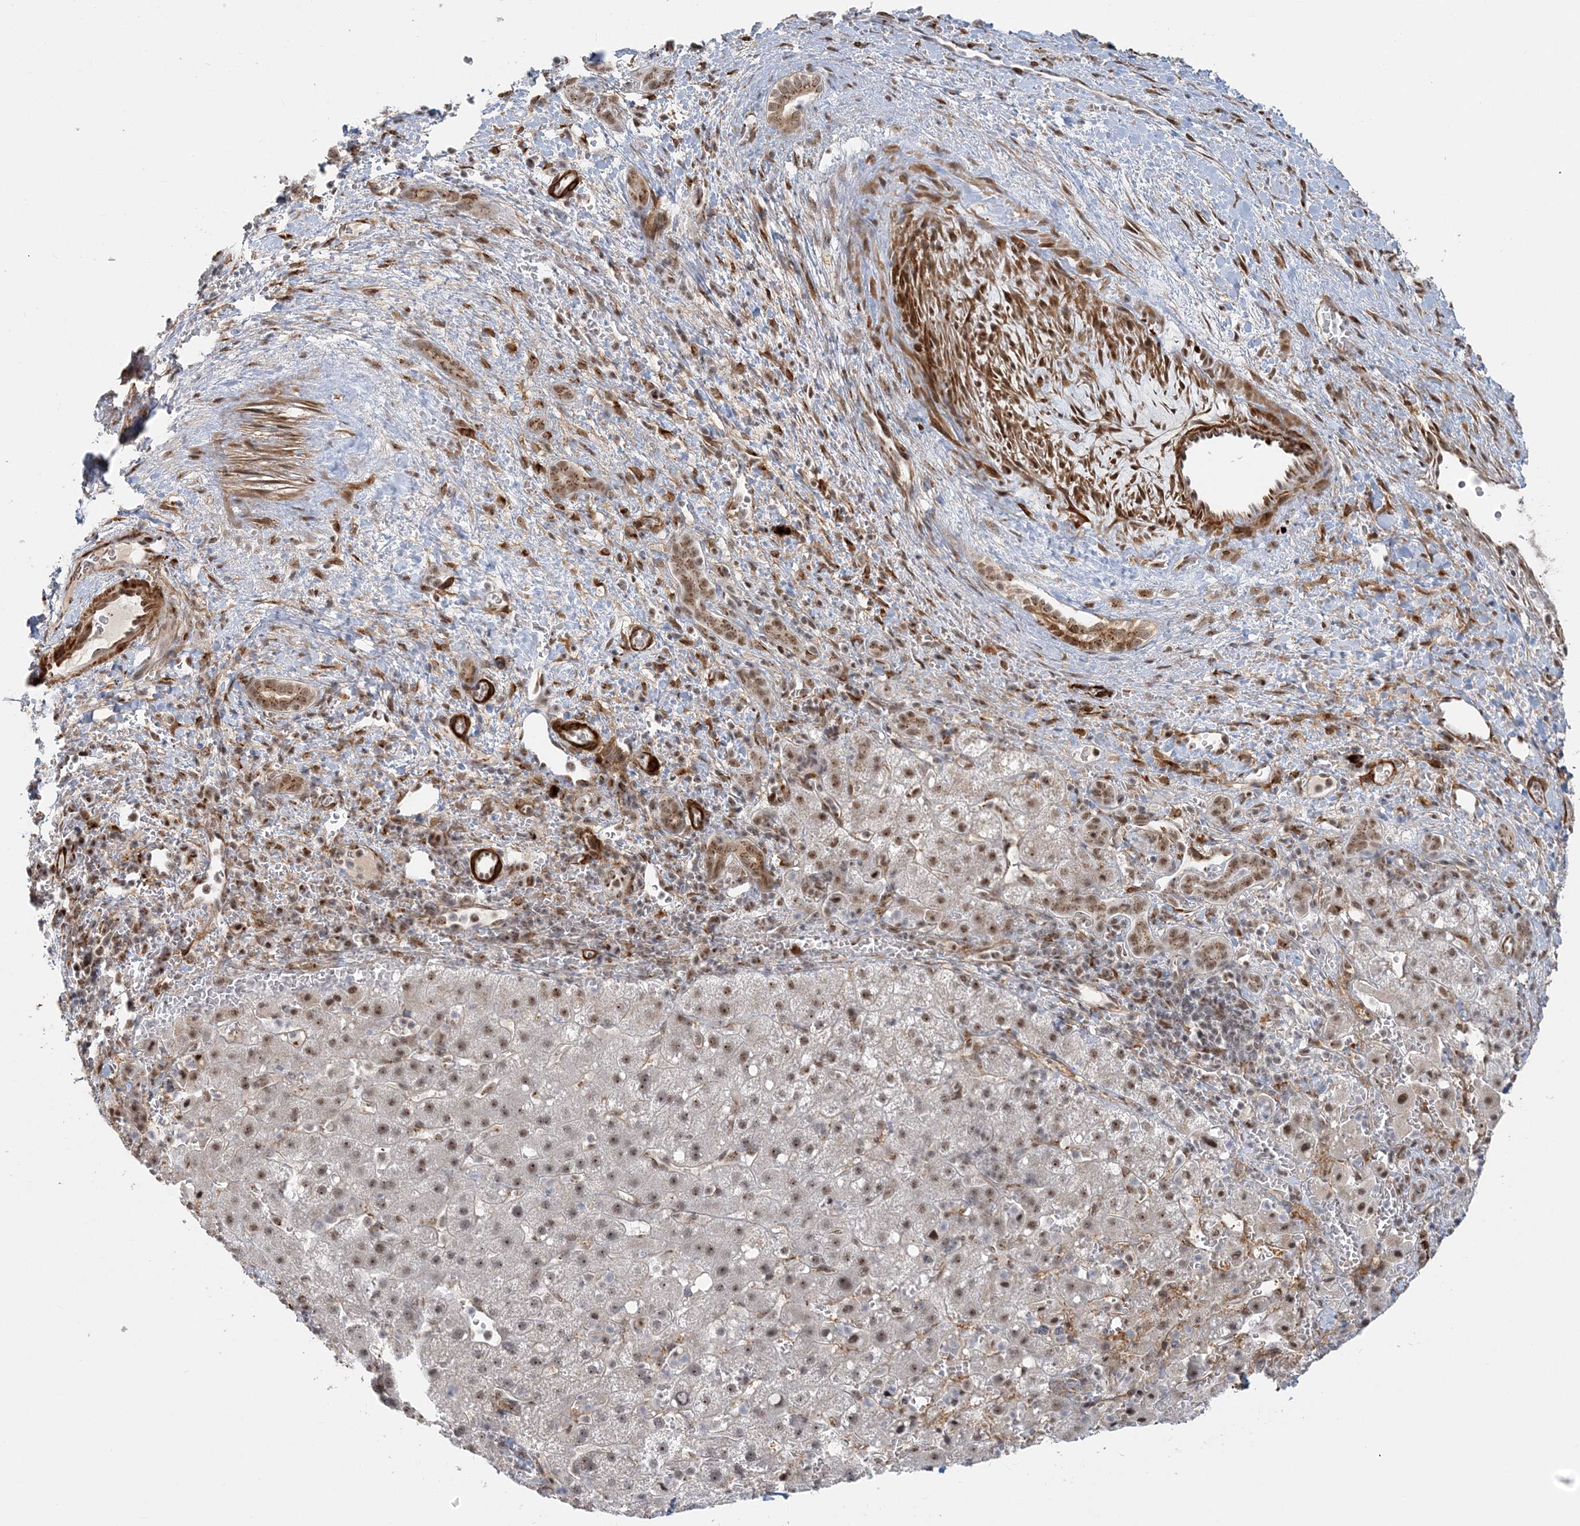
{"staining": {"intensity": "moderate", "quantity": ">75%", "location": "nuclear"}, "tissue": "liver cancer", "cell_type": "Tumor cells", "image_type": "cancer", "snomed": [{"axis": "morphology", "description": "Carcinoma, Hepatocellular, NOS"}, {"axis": "topography", "description": "Liver"}], "caption": "Protein analysis of liver cancer tissue demonstrates moderate nuclear positivity in about >75% of tumor cells. Nuclei are stained in blue.", "gene": "PLRG1", "patient": {"sex": "male", "age": 57}}